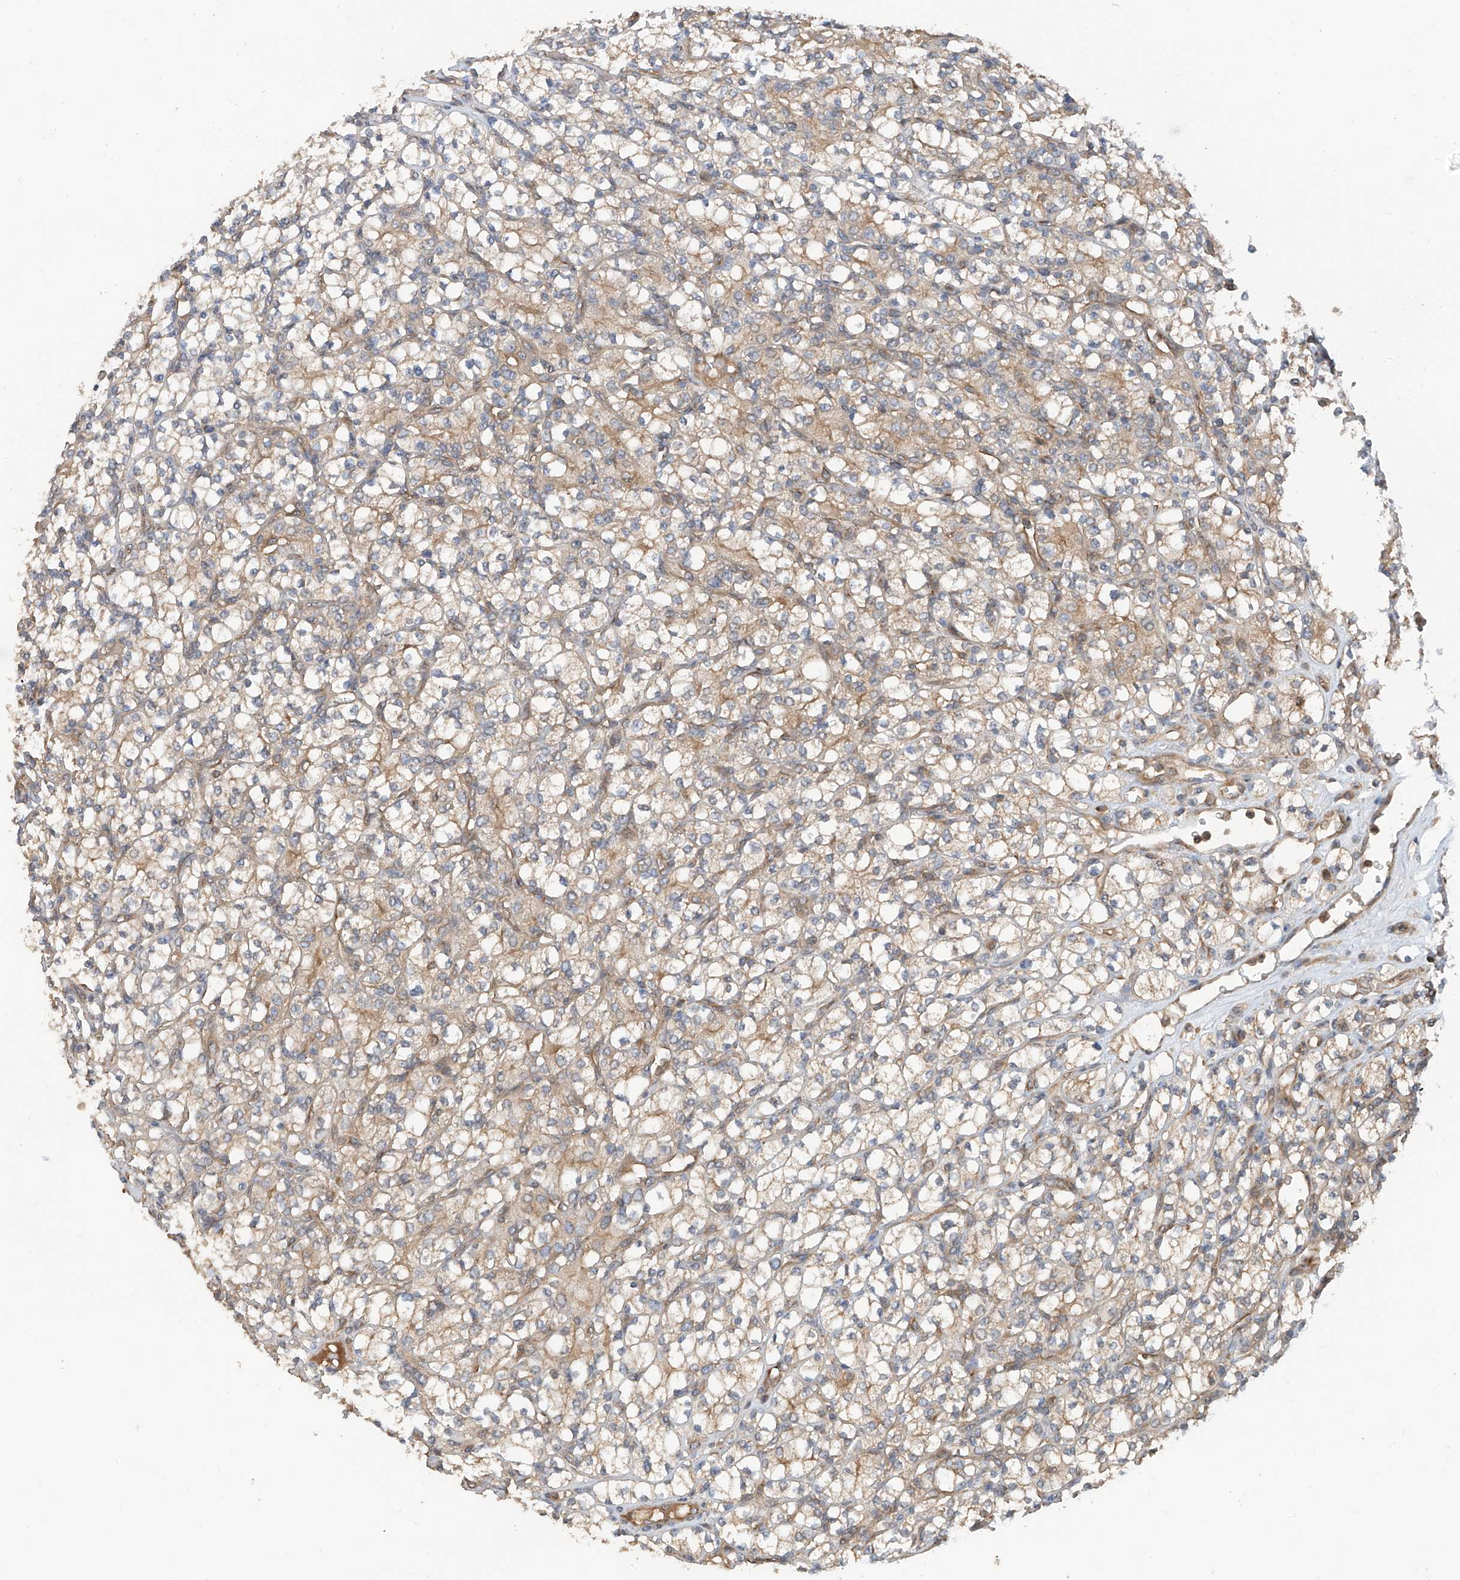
{"staining": {"intensity": "moderate", "quantity": ">75%", "location": "cytoplasmic/membranous"}, "tissue": "renal cancer", "cell_type": "Tumor cells", "image_type": "cancer", "snomed": [{"axis": "morphology", "description": "Adenocarcinoma, NOS"}, {"axis": "topography", "description": "Kidney"}], "caption": "DAB immunohistochemical staining of adenocarcinoma (renal) exhibits moderate cytoplasmic/membranous protein positivity in approximately >75% of tumor cells.", "gene": "RPAIN", "patient": {"sex": "male", "age": 77}}